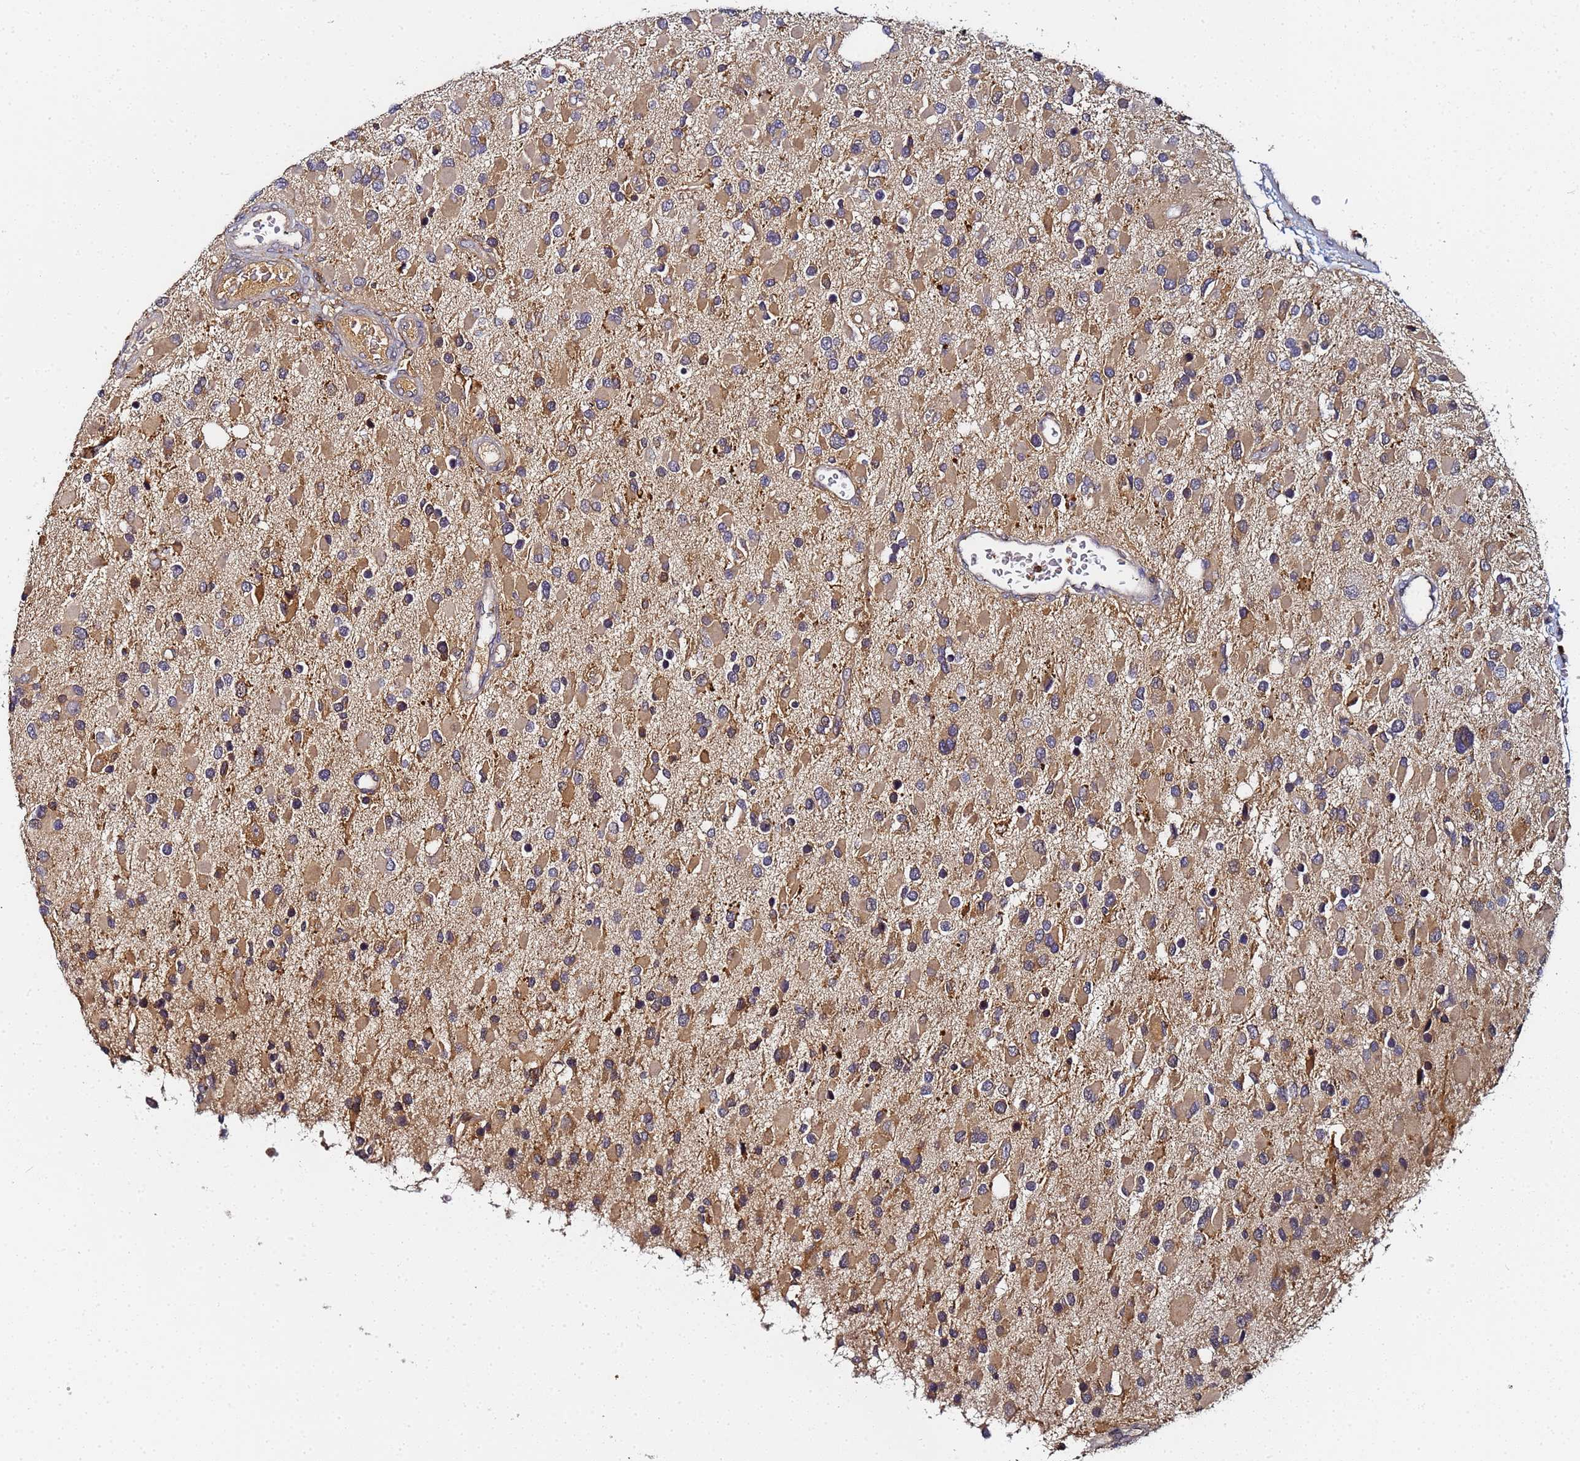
{"staining": {"intensity": "weak", "quantity": "25%-75%", "location": "cytoplasmic/membranous"}, "tissue": "glioma", "cell_type": "Tumor cells", "image_type": "cancer", "snomed": [{"axis": "morphology", "description": "Glioma, malignant, High grade"}, {"axis": "topography", "description": "Brain"}], "caption": "DAB (3,3'-diaminobenzidine) immunohistochemical staining of glioma displays weak cytoplasmic/membranous protein positivity in approximately 25%-75% of tumor cells. Using DAB (3,3'-diaminobenzidine) (brown) and hematoxylin (blue) stains, captured at high magnification using brightfield microscopy.", "gene": "LRRC69", "patient": {"sex": "male", "age": 53}}